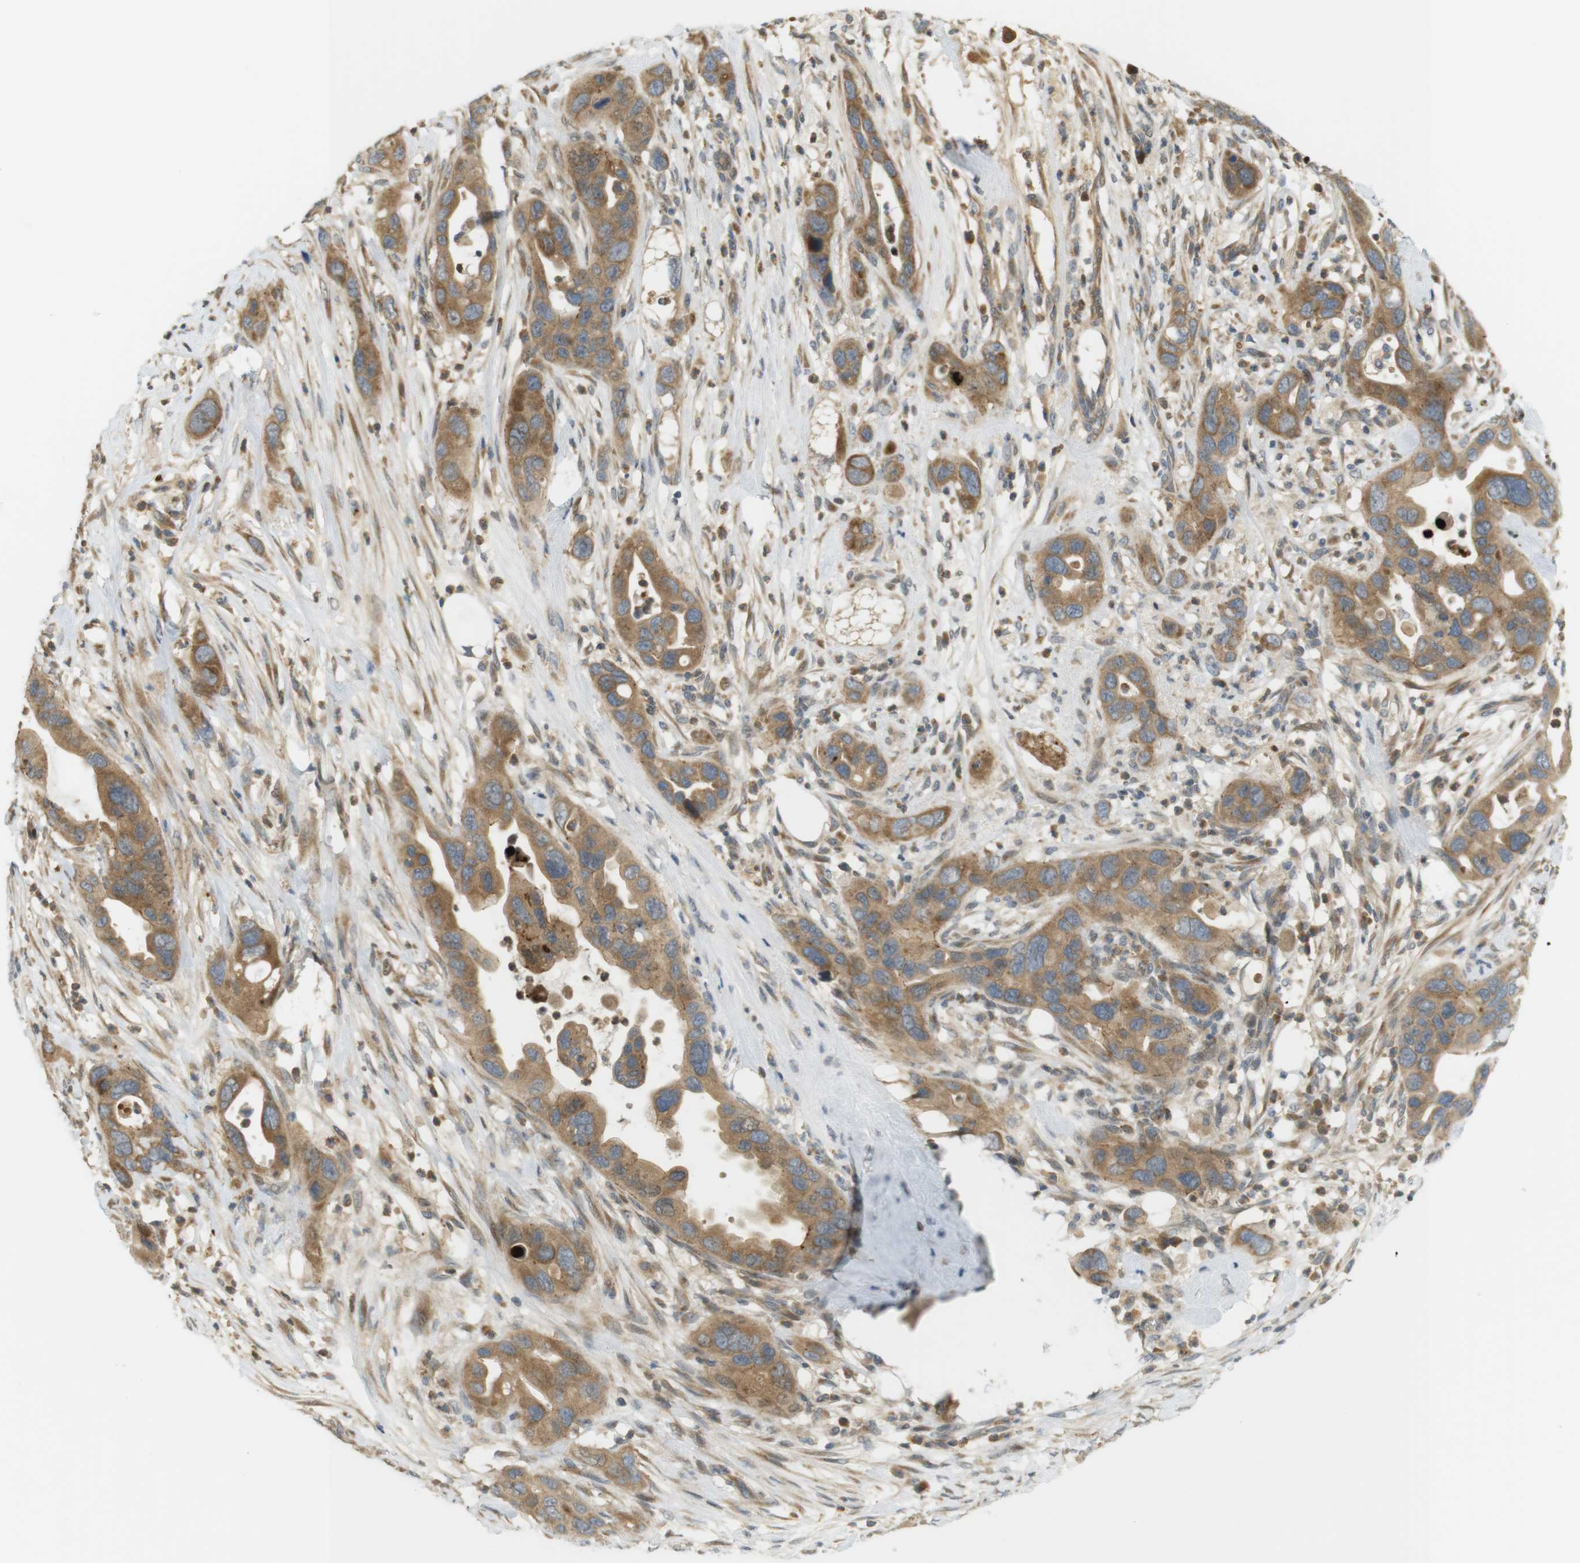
{"staining": {"intensity": "moderate", "quantity": ">75%", "location": "cytoplasmic/membranous"}, "tissue": "pancreatic cancer", "cell_type": "Tumor cells", "image_type": "cancer", "snomed": [{"axis": "morphology", "description": "Adenocarcinoma, NOS"}, {"axis": "topography", "description": "Pancreas"}], "caption": "The image displays immunohistochemical staining of adenocarcinoma (pancreatic). There is moderate cytoplasmic/membranous positivity is appreciated in about >75% of tumor cells.", "gene": "CLRN3", "patient": {"sex": "female", "age": 71}}